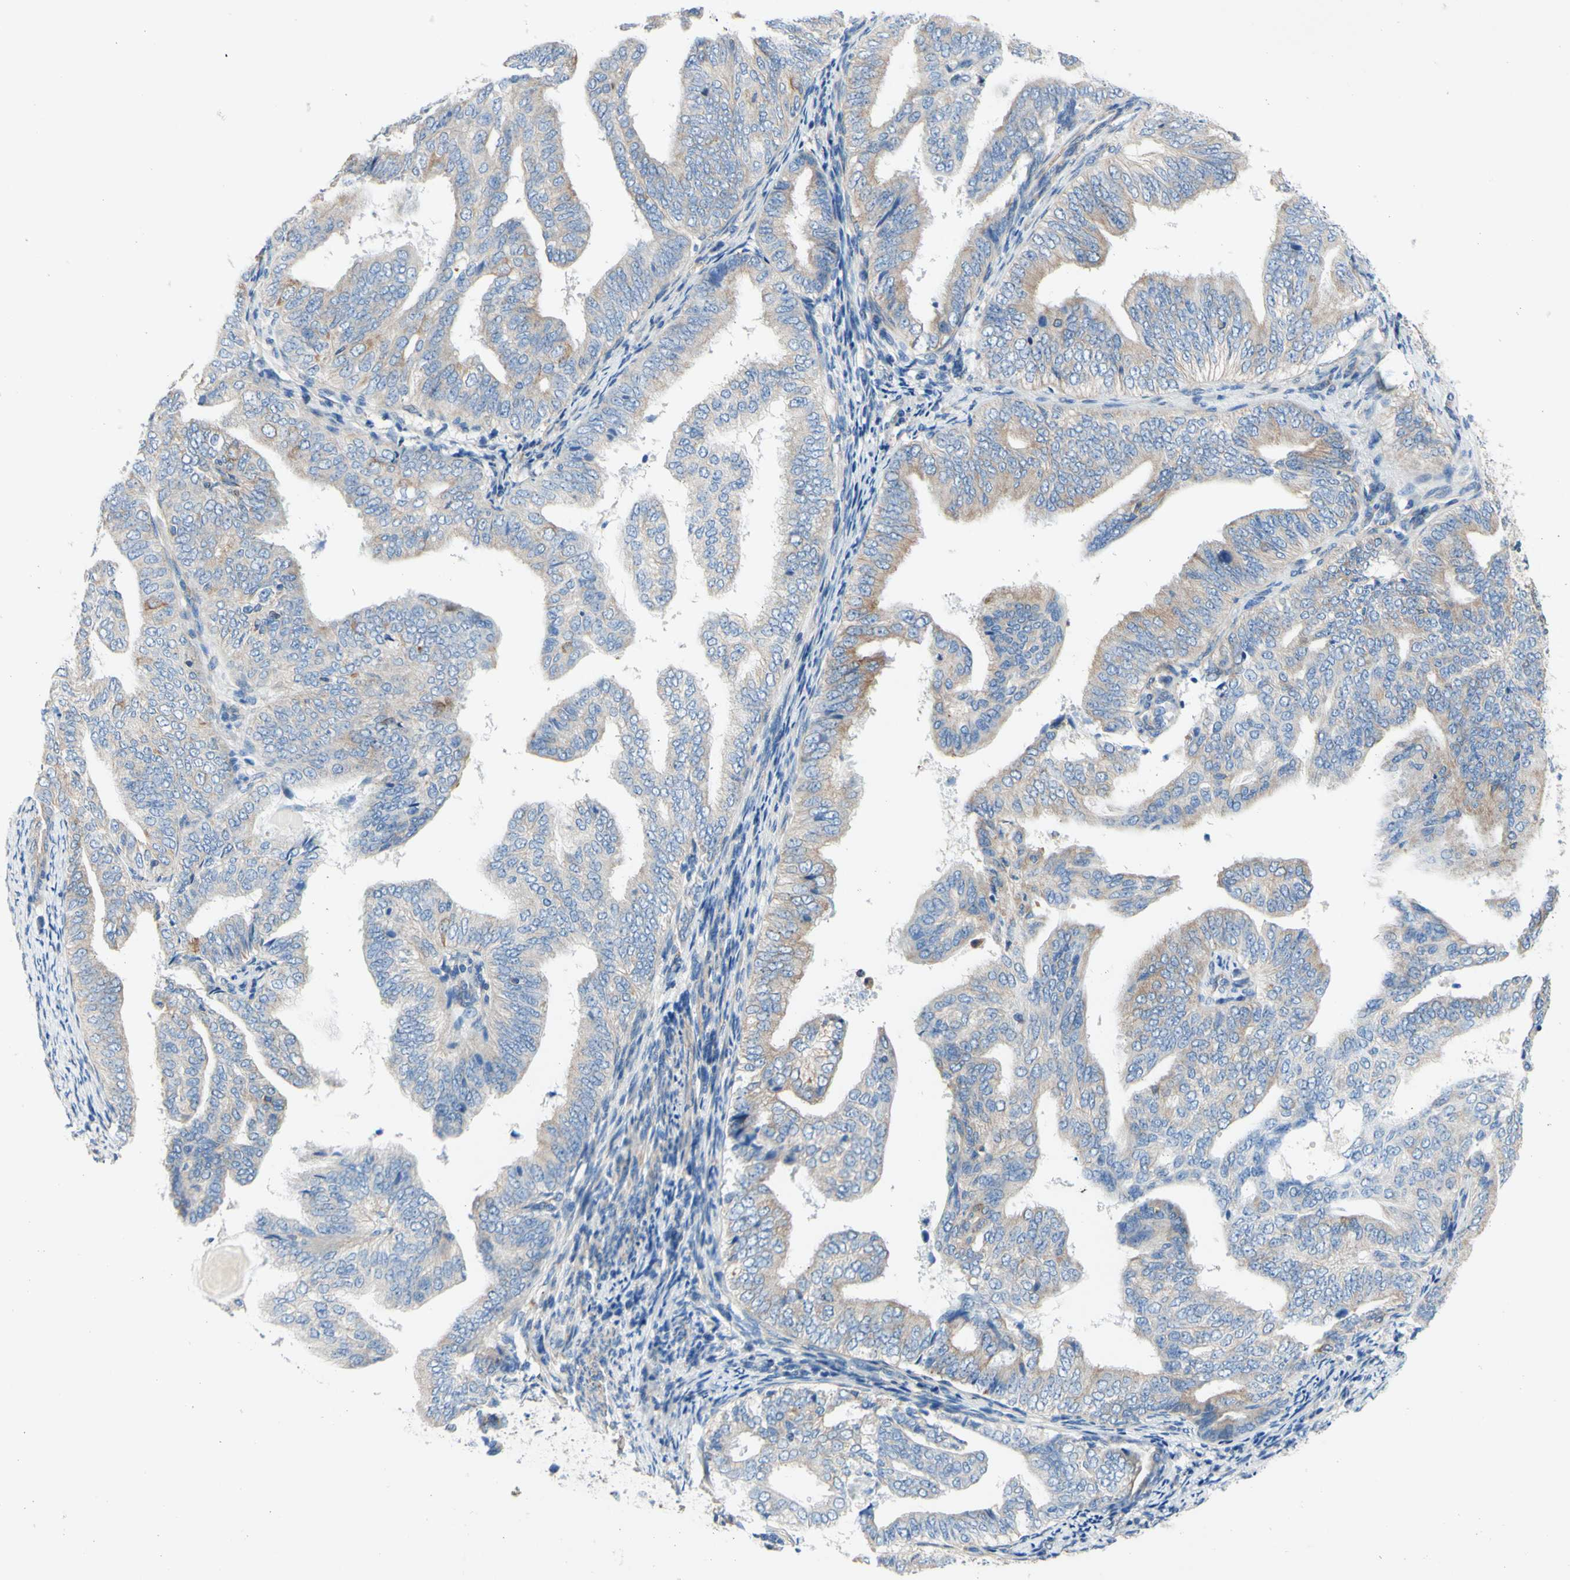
{"staining": {"intensity": "weak", "quantity": "<25%", "location": "cytoplasmic/membranous"}, "tissue": "endometrial cancer", "cell_type": "Tumor cells", "image_type": "cancer", "snomed": [{"axis": "morphology", "description": "Adenocarcinoma, NOS"}, {"axis": "topography", "description": "Endometrium"}], "caption": "Immunohistochemistry (IHC) histopathology image of human endometrial adenocarcinoma stained for a protein (brown), which displays no expression in tumor cells. (DAB IHC visualized using brightfield microscopy, high magnification).", "gene": "RETREG2", "patient": {"sex": "female", "age": 58}}